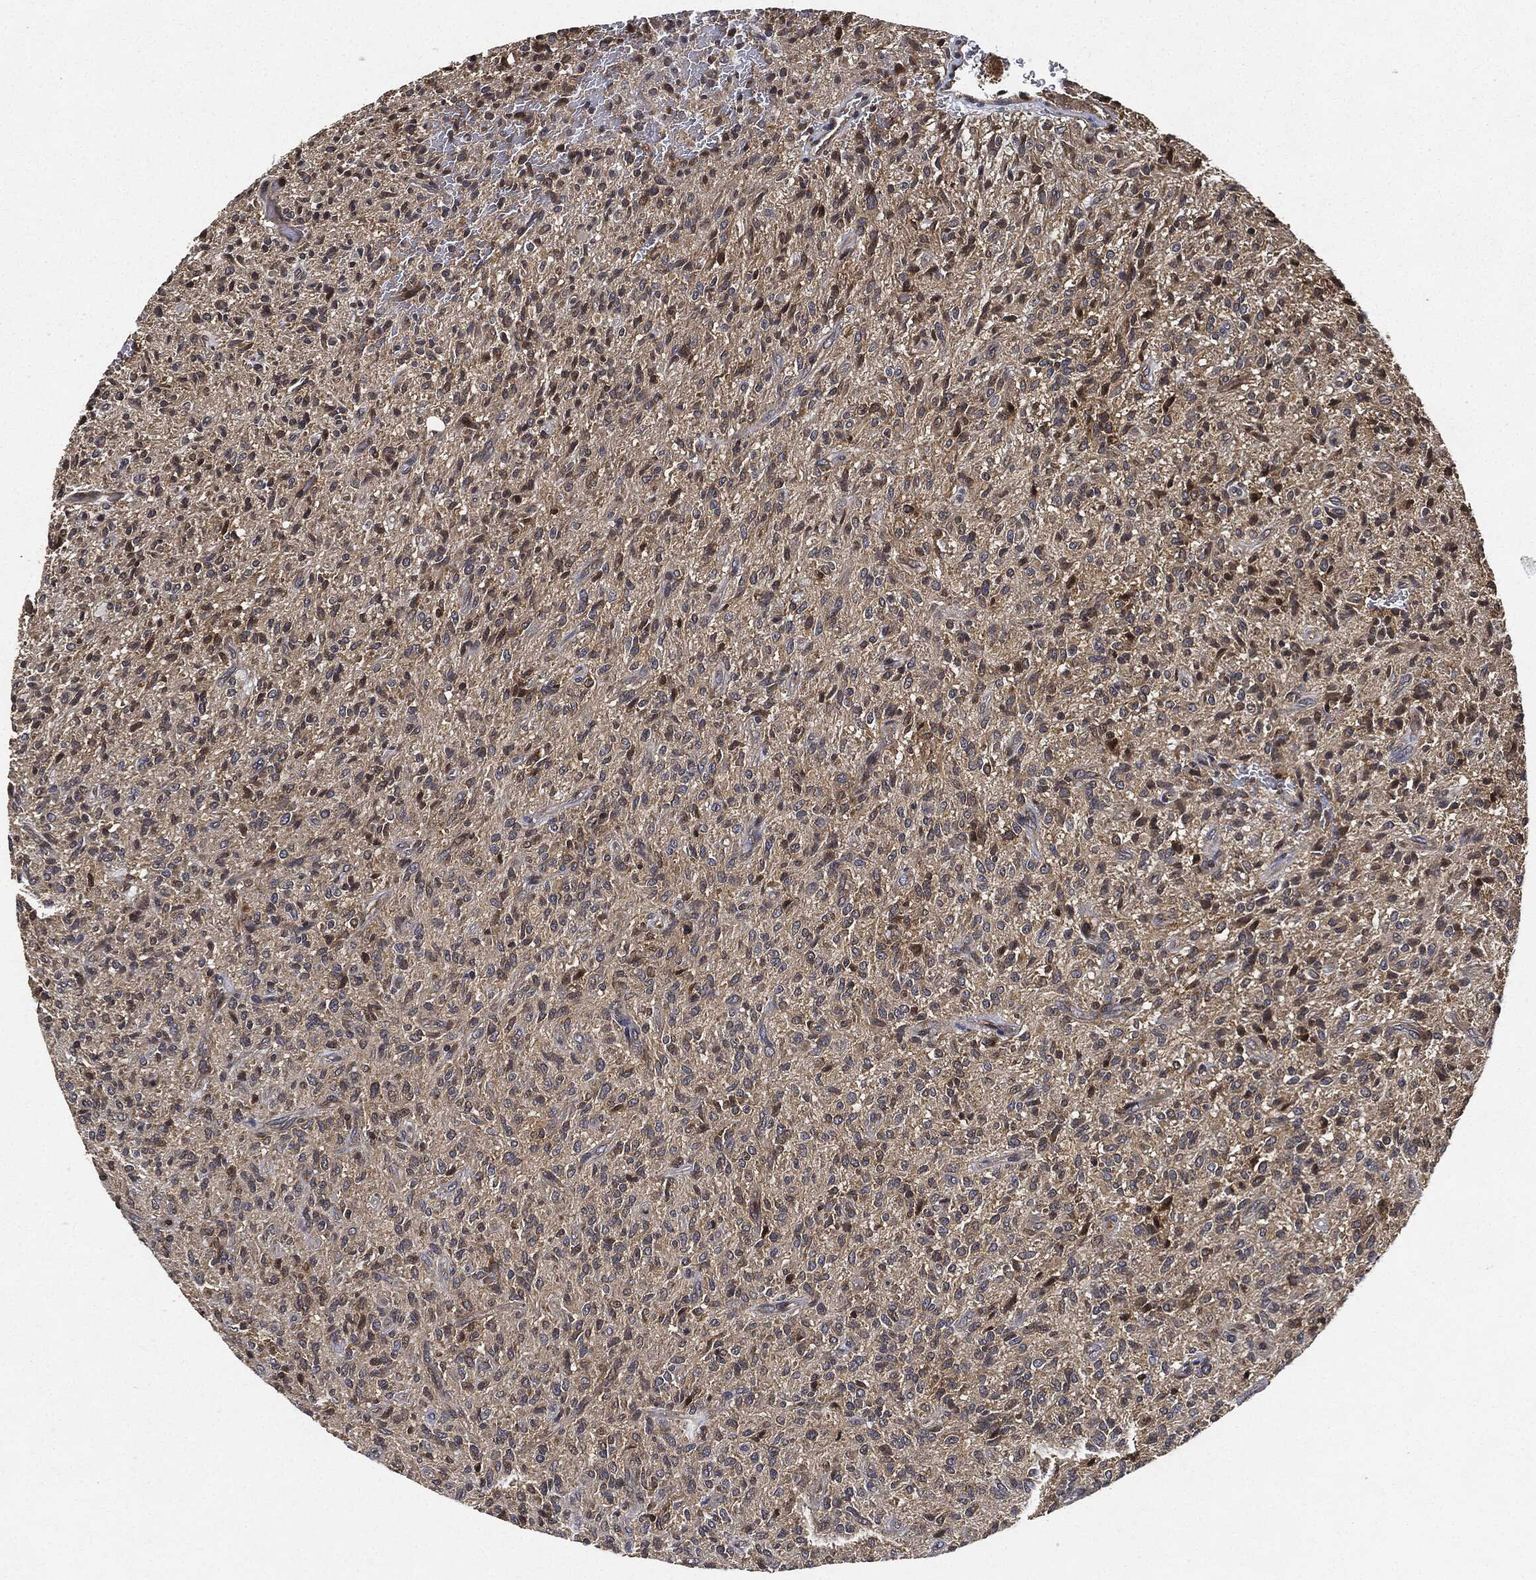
{"staining": {"intensity": "weak", "quantity": "<25%", "location": "cytoplasmic/membranous"}, "tissue": "glioma", "cell_type": "Tumor cells", "image_type": "cancer", "snomed": [{"axis": "morphology", "description": "Glioma, malignant, High grade"}, {"axis": "topography", "description": "Brain"}], "caption": "Immunohistochemistry micrograph of human glioma stained for a protein (brown), which shows no positivity in tumor cells.", "gene": "MLST8", "patient": {"sex": "male", "age": 64}}